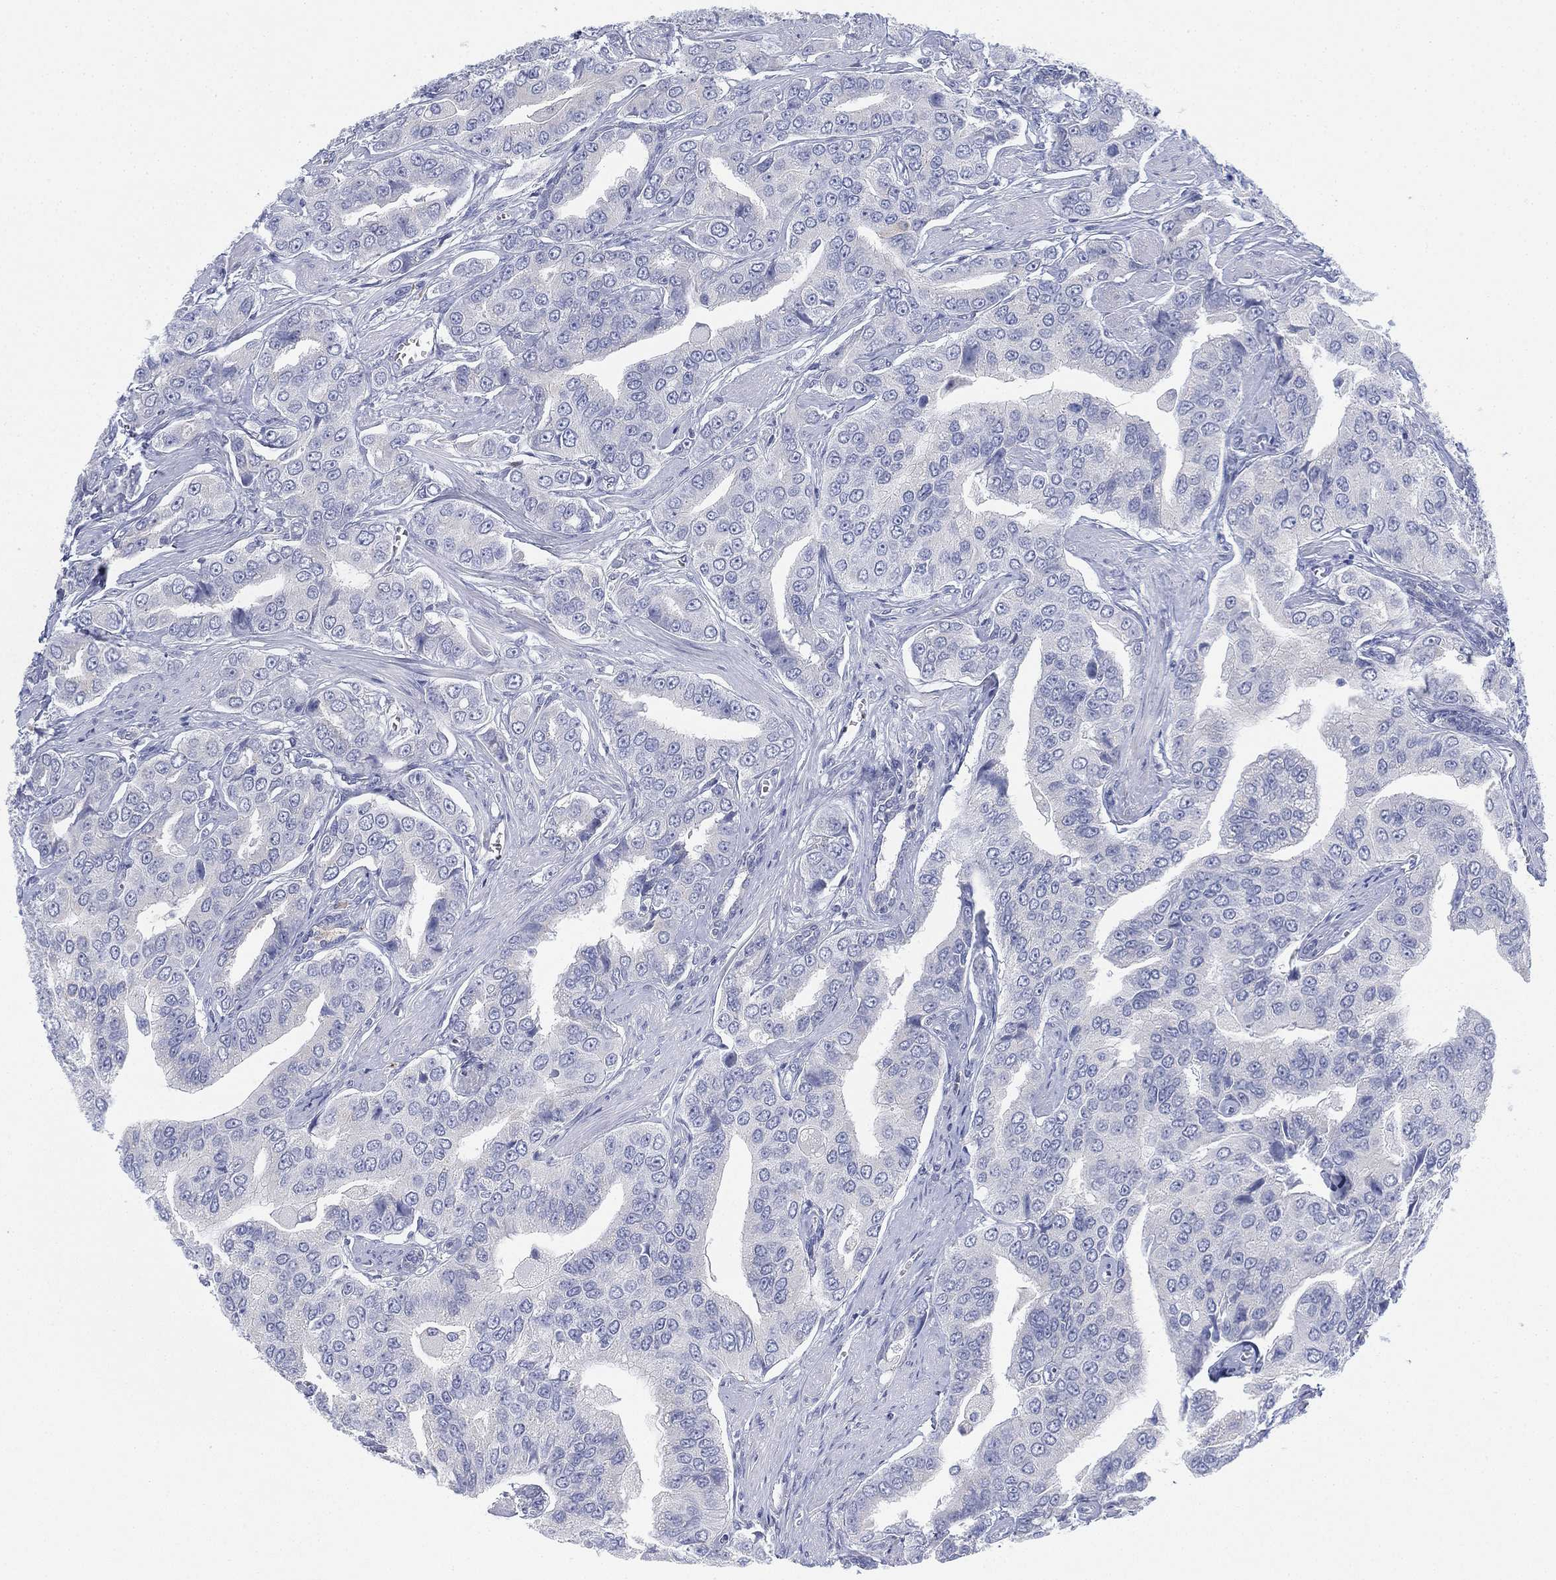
{"staining": {"intensity": "negative", "quantity": "none", "location": "none"}, "tissue": "prostate cancer", "cell_type": "Tumor cells", "image_type": "cancer", "snomed": [{"axis": "morphology", "description": "Adenocarcinoma, NOS"}, {"axis": "topography", "description": "Prostate and seminal vesicle, NOS"}, {"axis": "topography", "description": "Prostate"}], "caption": "An immunohistochemistry image of prostate cancer is shown. There is no staining in tumor cells of prostate cancer. (Immunohistochemistry, brightfield microscopy, high magnification).", "gene": "GCNA", "patient": {"sex": "male", "age": 69}}